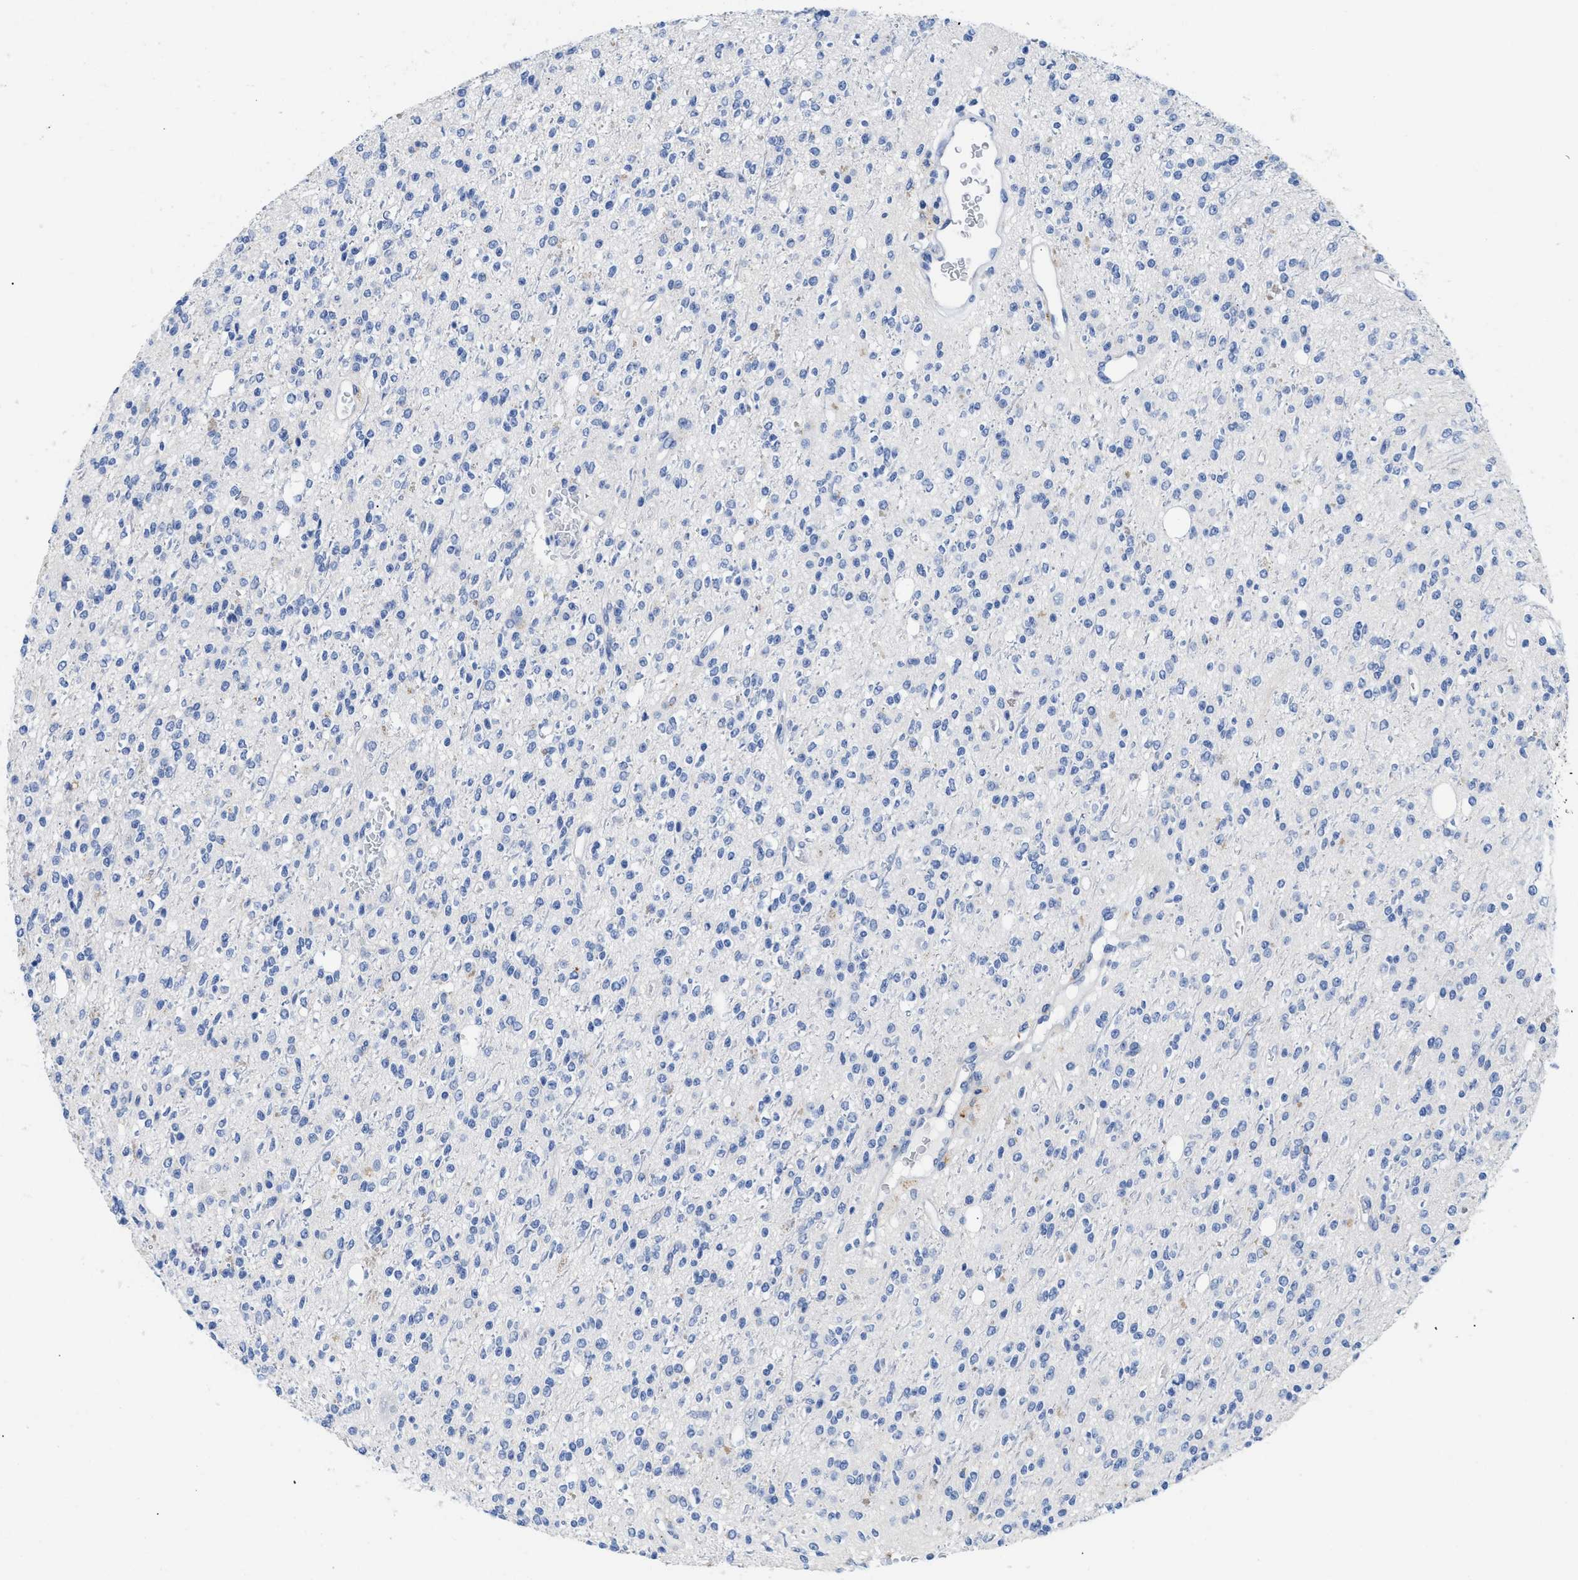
{"staining": {"intensity": "negative", "quantity": "none", "location": "none"}, "tissue": "glioma", "cell_type": "Tumor cells", "image_type": "cancer", "snomed": [{"axis": "morphology", "description": "Glioma, malignant, High grade"}, {"axis": "topography", "description": "Brain"}], "caption": "Malignant glioma (high-grade) was stained to show a protein in brown. There is no significant expression in tumor cells. (DAB (3,3'-diaminobenzidine) immunohistochemistry, high magnification).", "gene": "APOBEC2", "patient": {"sex": "male", "age": 34}}